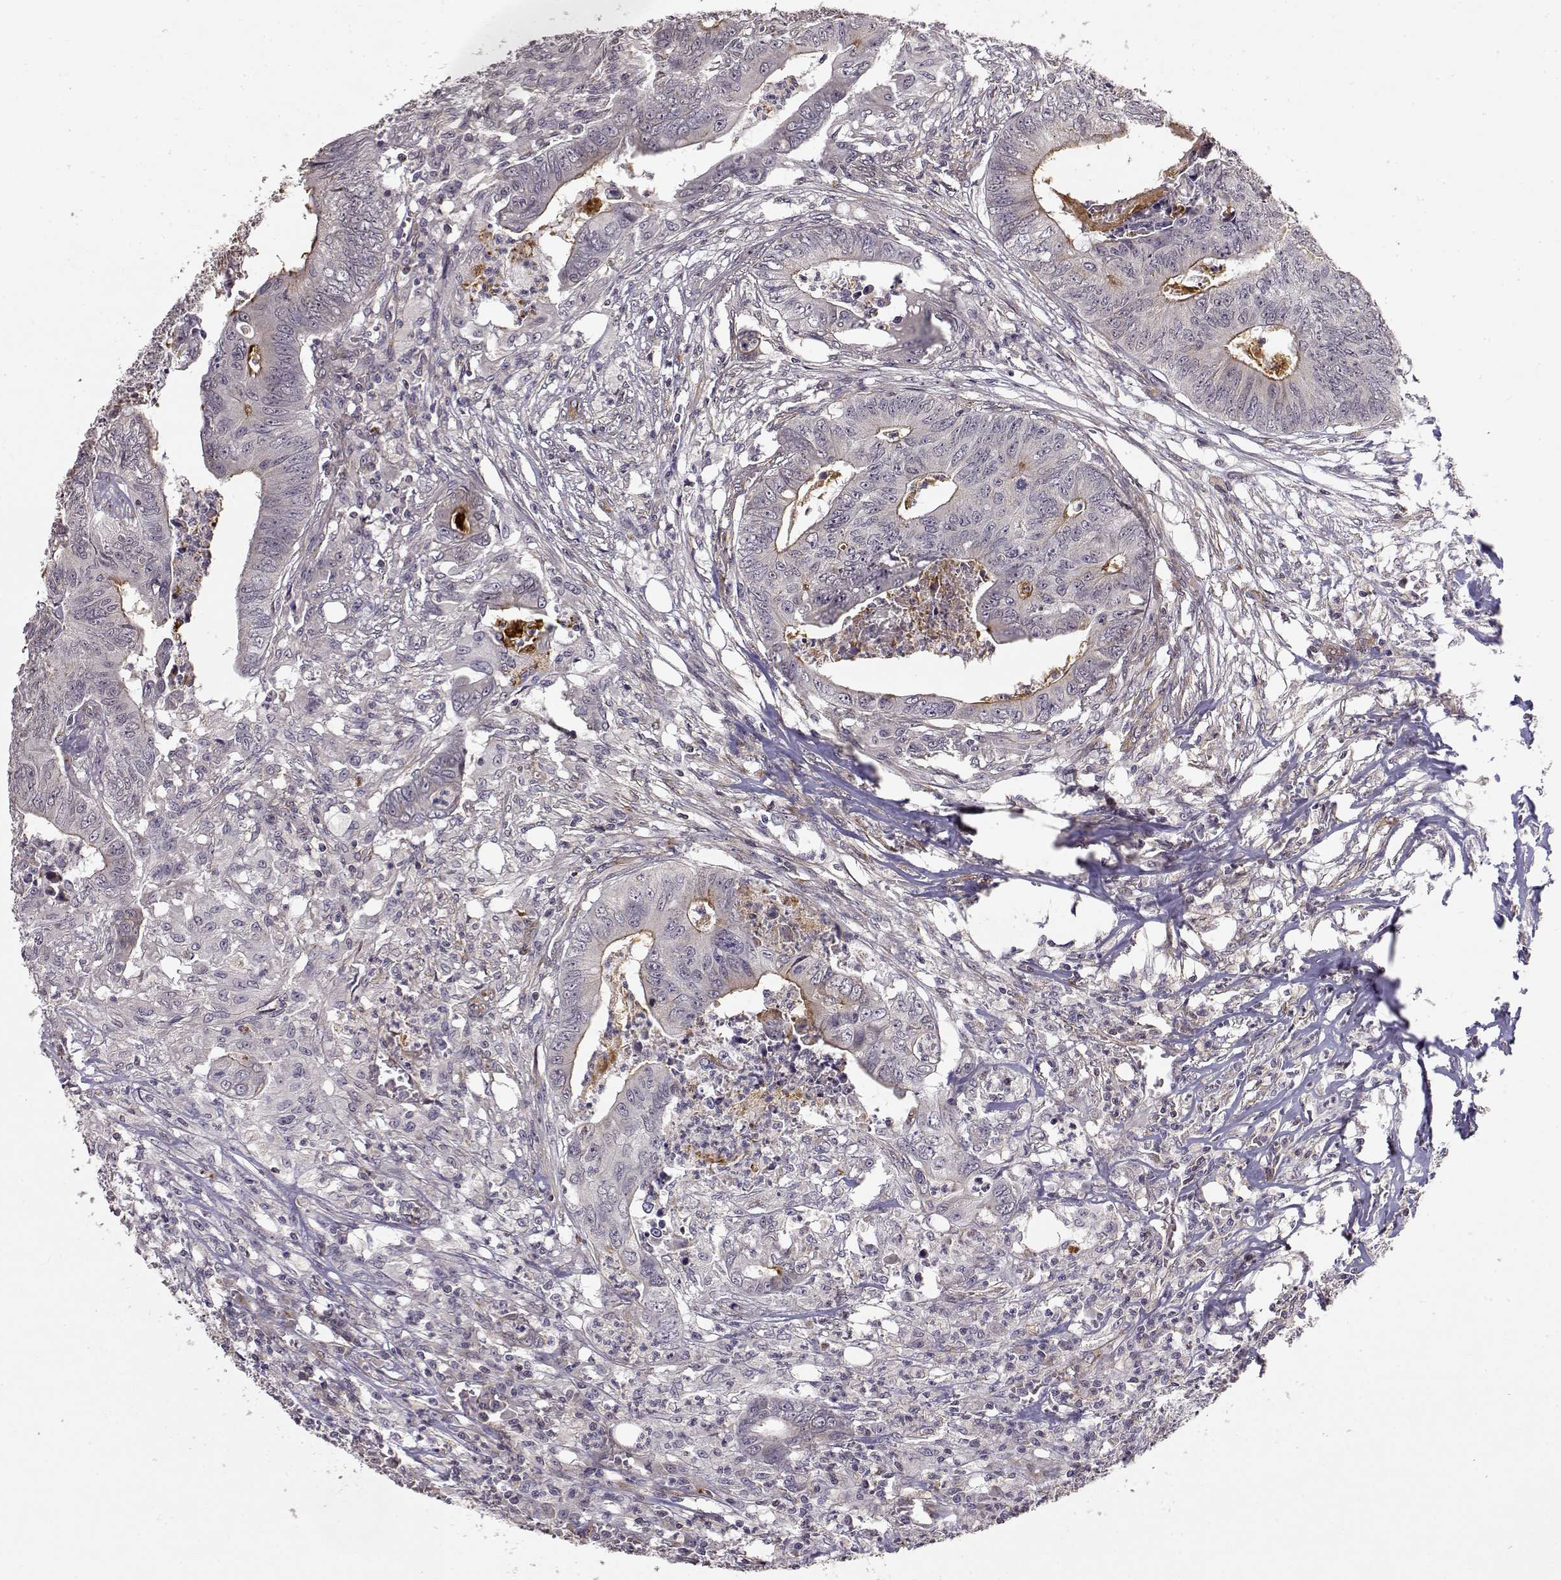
{"staining": {"intensity": "weak", "quantity": "<25%", "location": "cytoplasmic/membranous"}, "tissue": "colorectal cancer", "cell_type": "Tumor cells", "image_type": "cancer", "snomed": [{"axis": "morphology", "description": "Adenocarcinoma, NOS"}, {"axis": "topography", "description": "Colon"}], "caption": "A photomicrograph of adenocarcinoma (colorectal) stained for a protein displays no brown staining in tumor cells.", "gene": "IFITM1", "patient": {"sex": "male", "age": 84}}